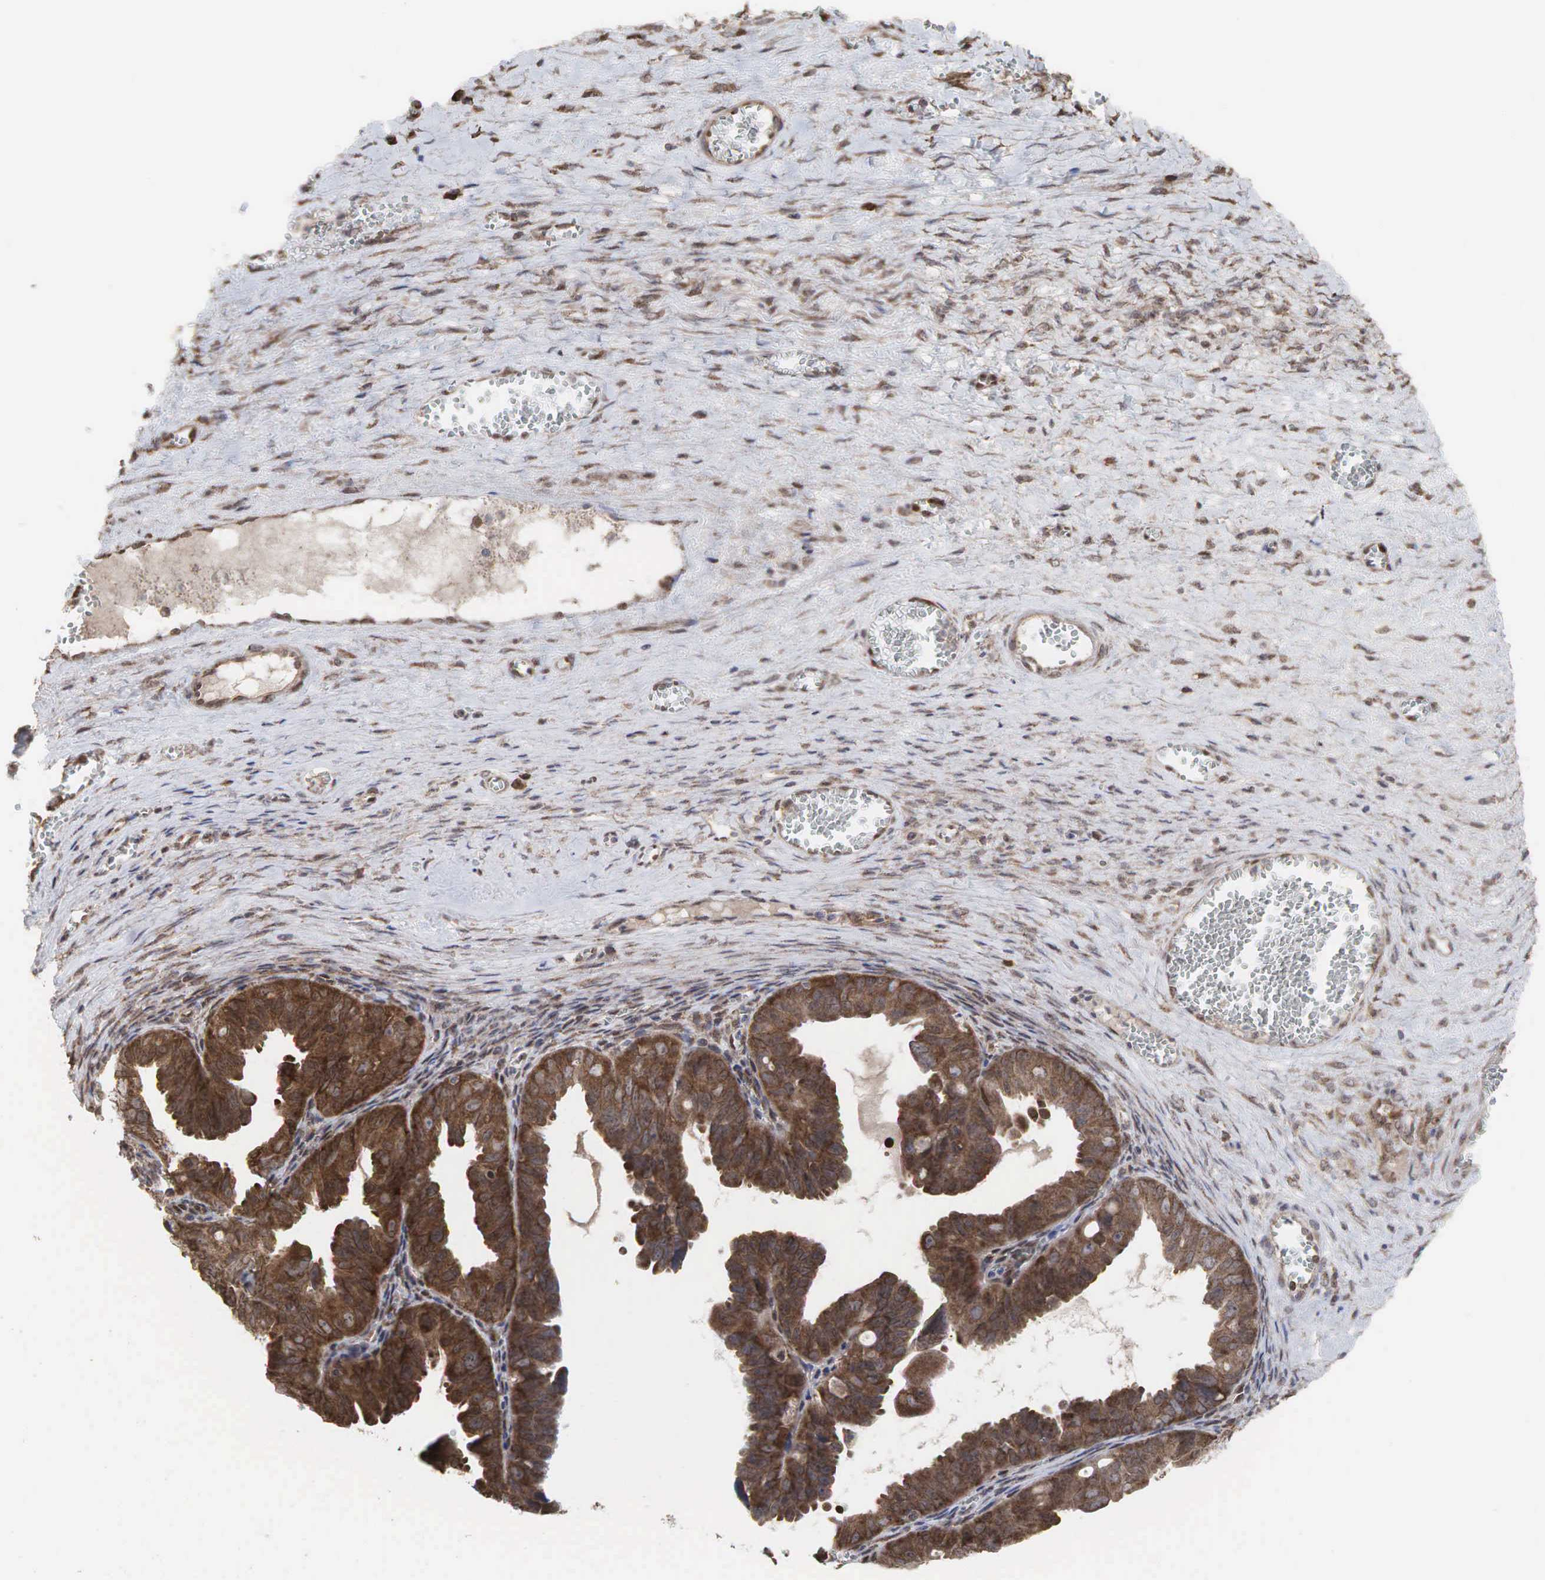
{"staining": {"intensity": "moderate", "quantity": ">75%", "location": "cytoplasmic/membranous"}, "tissue": "ovarian cancer", "cell_type": "Tumor cells", "image_type": "cancer", "snomed": [{"axis": "morphology", "description": "Carcinoma, endometroid"}, {"axis": "topography", "description": "Ovary"}], "caption": "A high-resolution micrograph shows IHC staining of ovarian endometroid carcinoma, which demonstrates moderate cytoplasmic/membranous positivity in approximately >75% of tumor cells.", "gene": "PABPC5", "patient": {"sex": "female", "age": 85}}